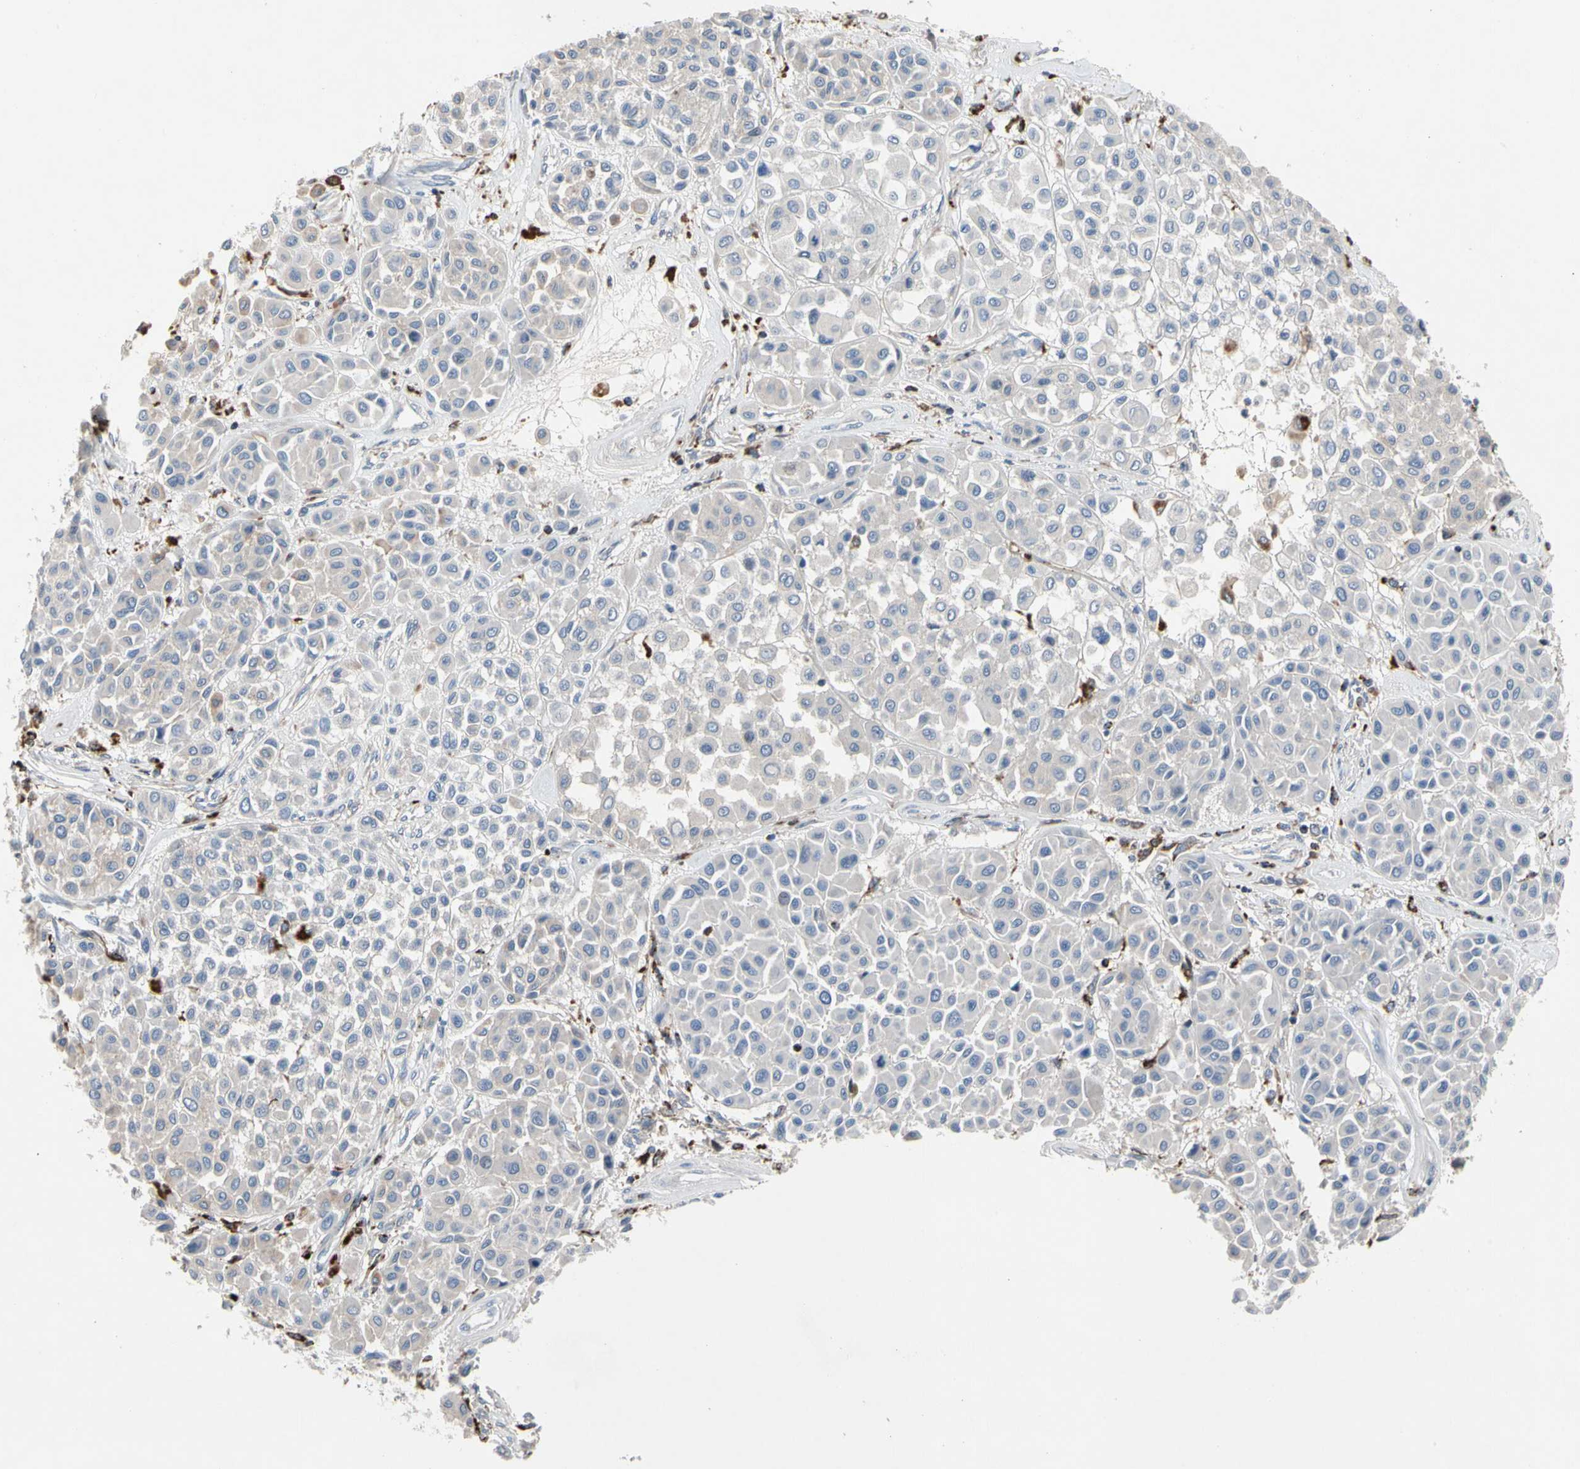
{"staining": {"intensity": "weak", "quantity": "<25%", "location": "cytoplasmic/membranous"}, "tissue": "melanoma", "cell_type": "Tumor cells", "image_type": "cancer", "snomed": [{"axis": "morphology", "description": "Malignant melanoma, Metastatic site"}, {"axis": "topography", "description": "Soft tissue"}], "caption": "IHC image of malignant melanoma (metastatic site) stained for a protein (brown), which demonstrates no expression in tumor cells.", "gene": "ADA2", "patient": {"sex": "male", "age": 41}}